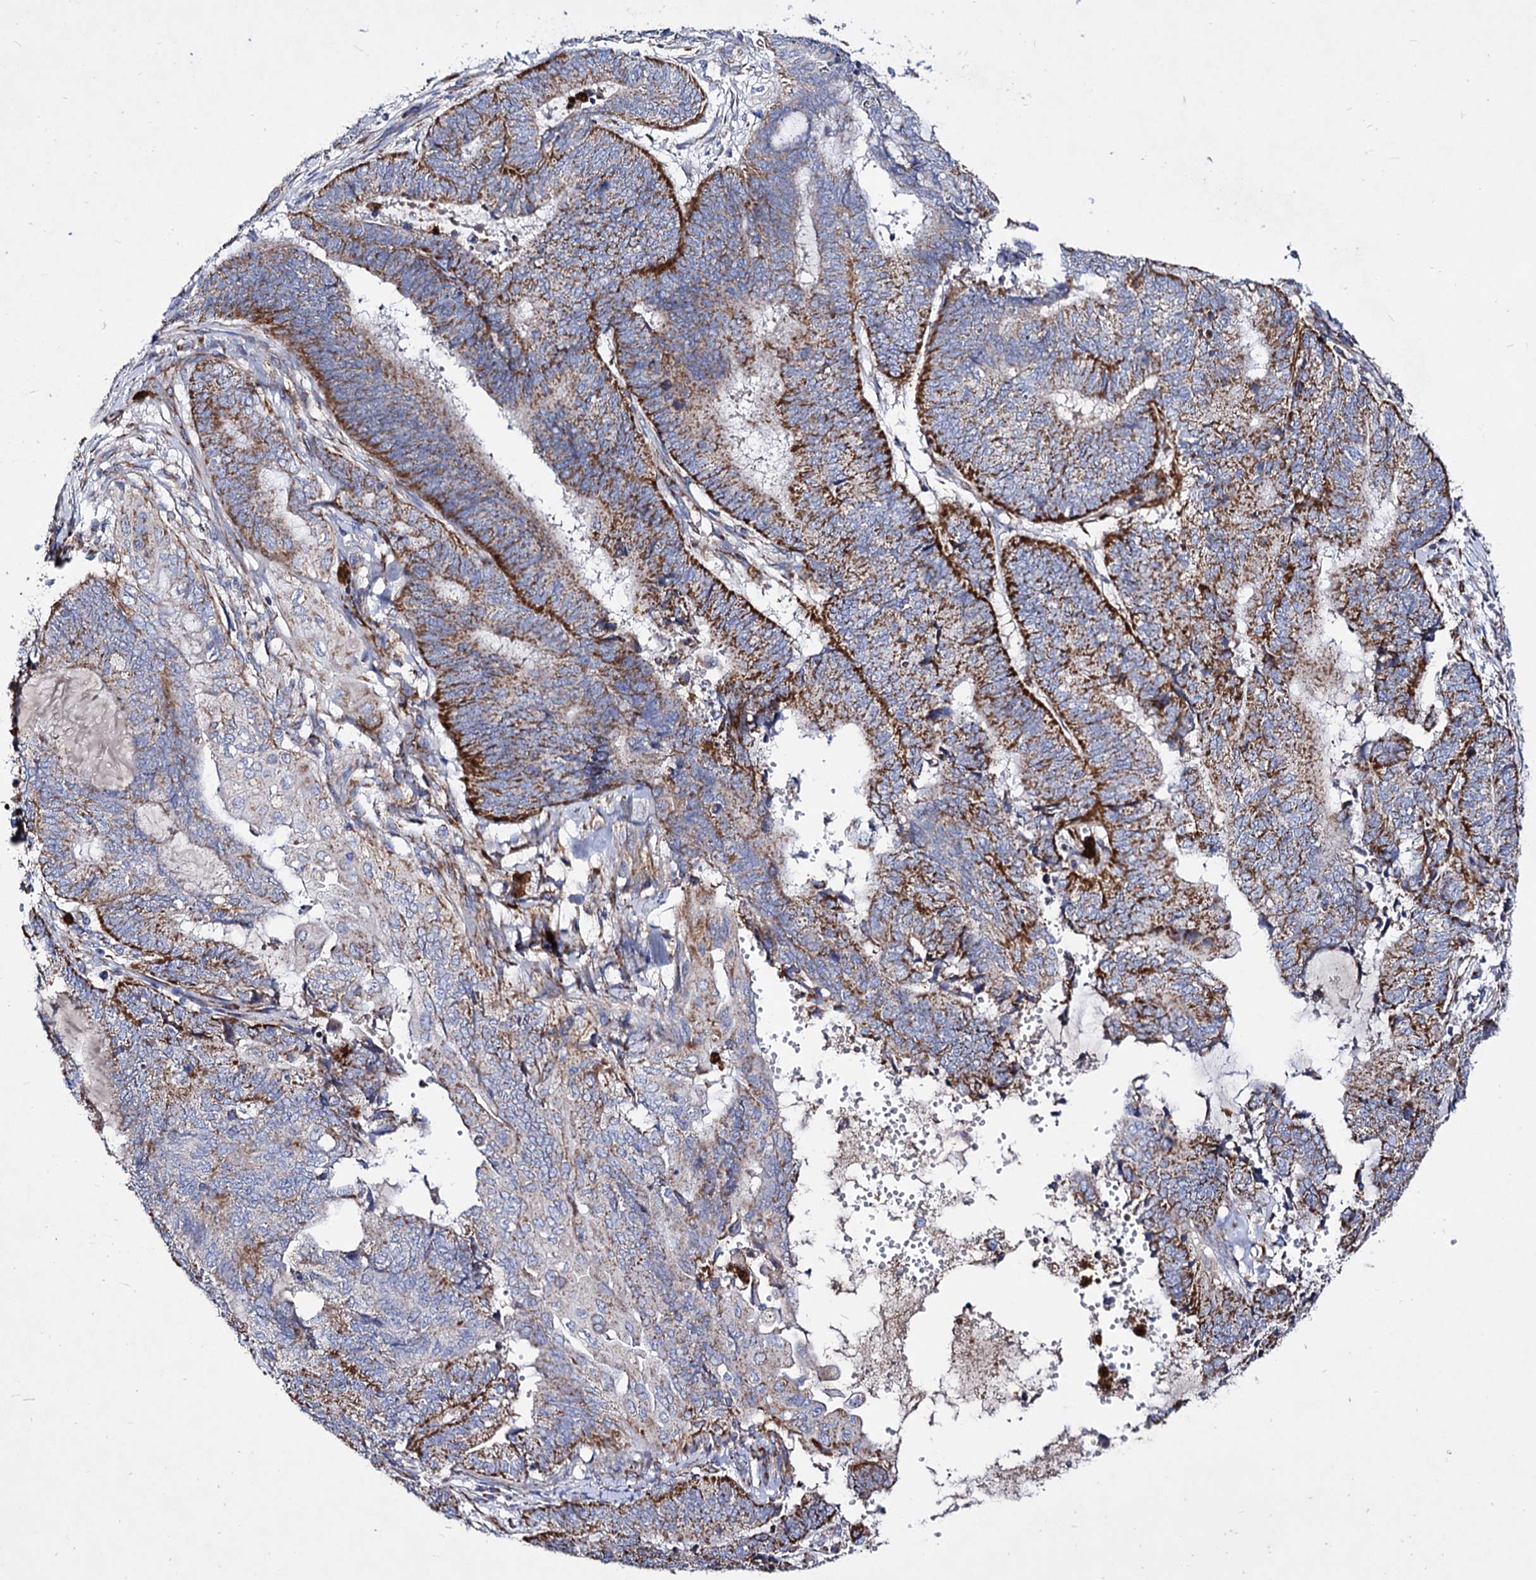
{"staining": {"intensity": "strong", "quantity": "25%-75%", "location": "cytoplasmic/membranous"}, "tissue": "endometrial cancer", "cell_type": "Tumor cells", "image_type": "cancer", "snomed": [{"axis": "morphology", "description": "Adenocarcinoma, NOS"}, {"axis": "topography", "description": "Uterus"}, {"axis": "topography", "description": "Endometrium"}], "caption": "A high amount of strong cytoplasmic/membranous expression is seen in approximately 25%-75% of tumor cells in endometrial cancer tissue.", "gene": "ACAD9", "patient": {"sex": "female", "age": 70}}